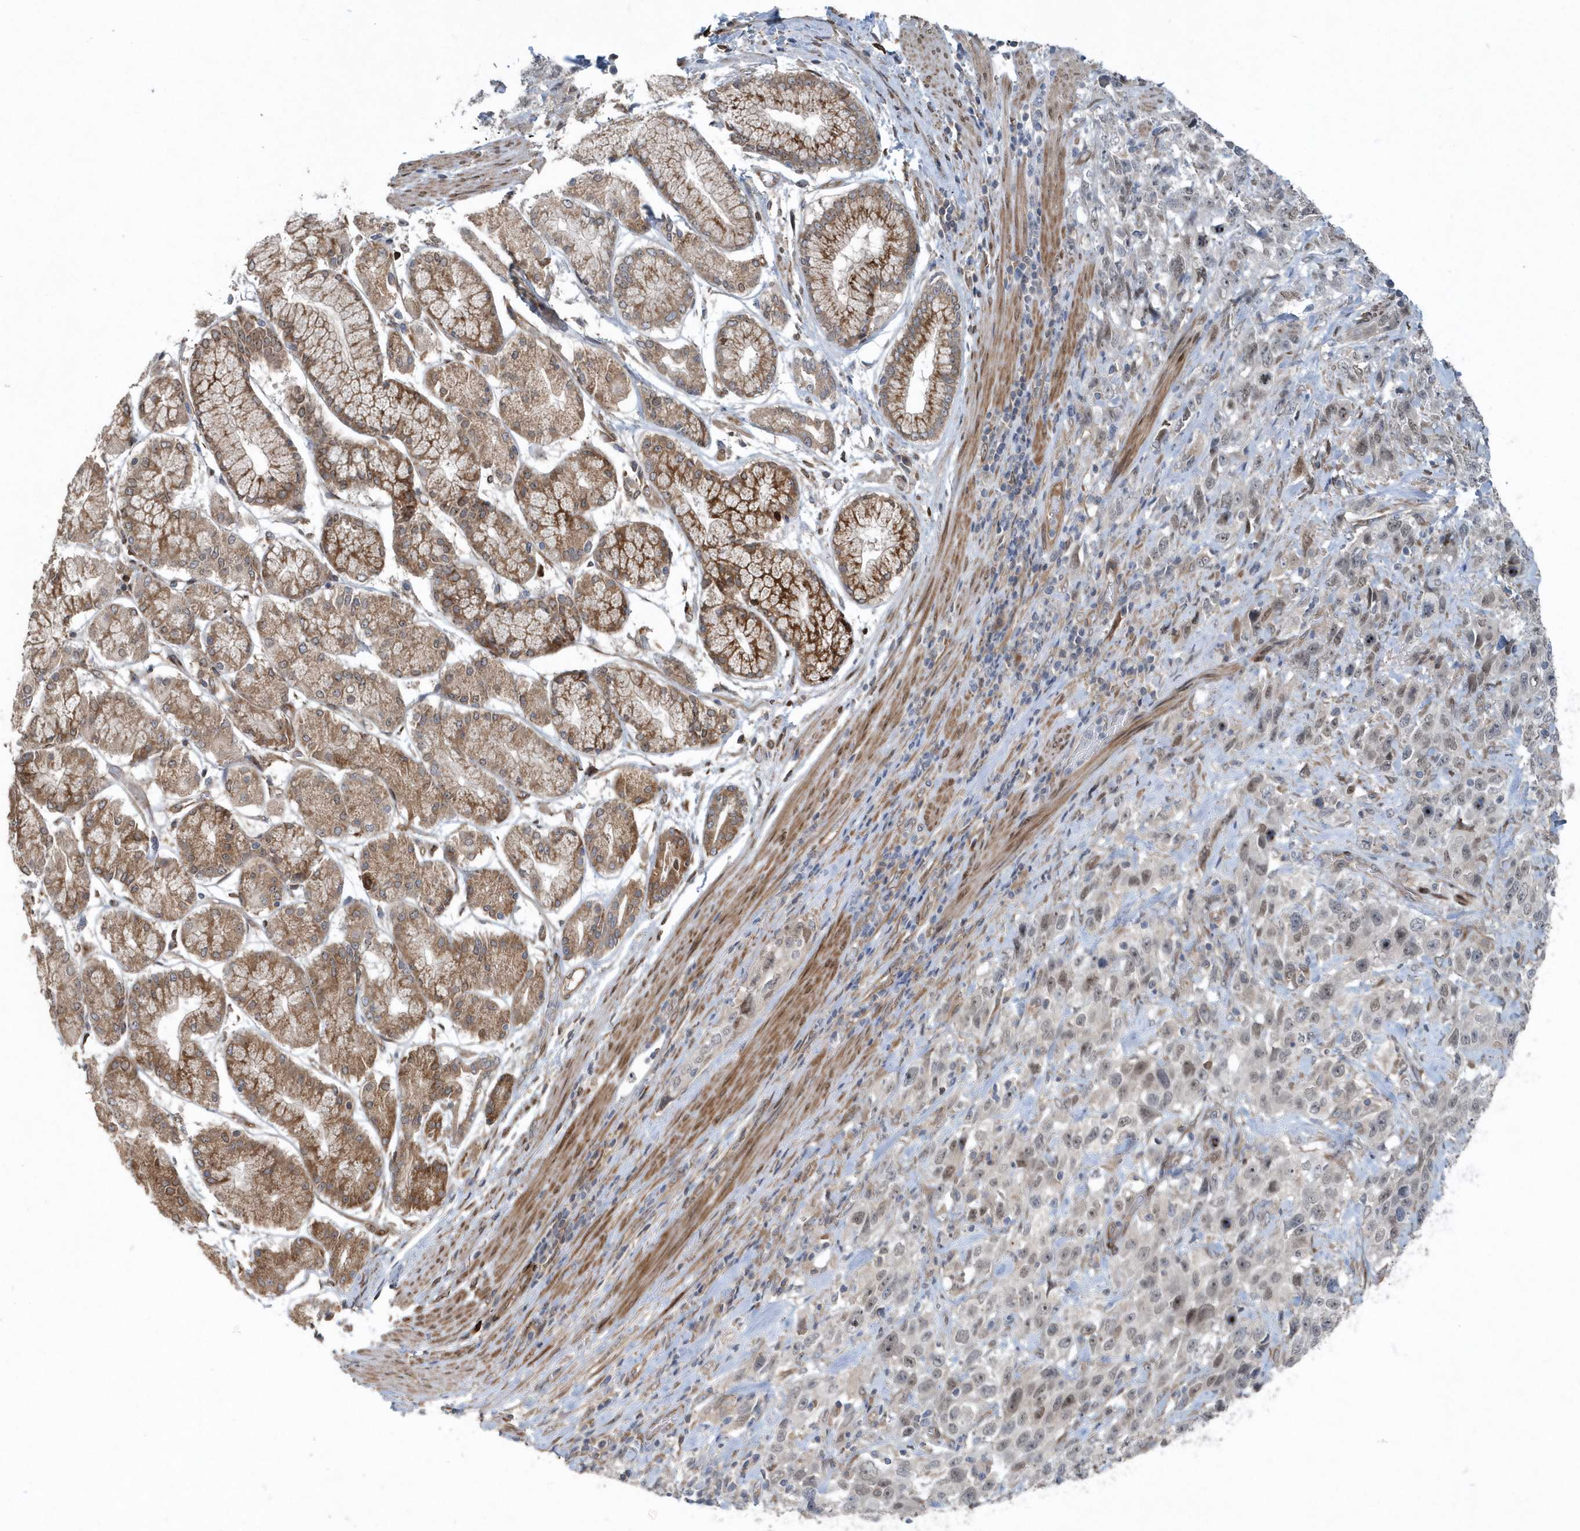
{"staining": {"intensity": "negative", "quantity": "none", "location": "none"}, "tissue": "stomach cancer", "cell_type": "Tumor cells", "image_type": "cancer", "snomed": [{"axis": "morphology", "description": "Normal tissue, NOS"}, {"axis": "morphology", "description": "Adenocarcinoma, NOS"}, {"axis": "topography", "description": "Lymph node"}, {"axis": "topography", "description": "Stomach"}], "caption": "Protein analysis of stomach cancer (adenocarcinoma) displays no significant staining in tumor cells.", "gene": "MCC", "patient": {"sex": "male", "age": 48}}